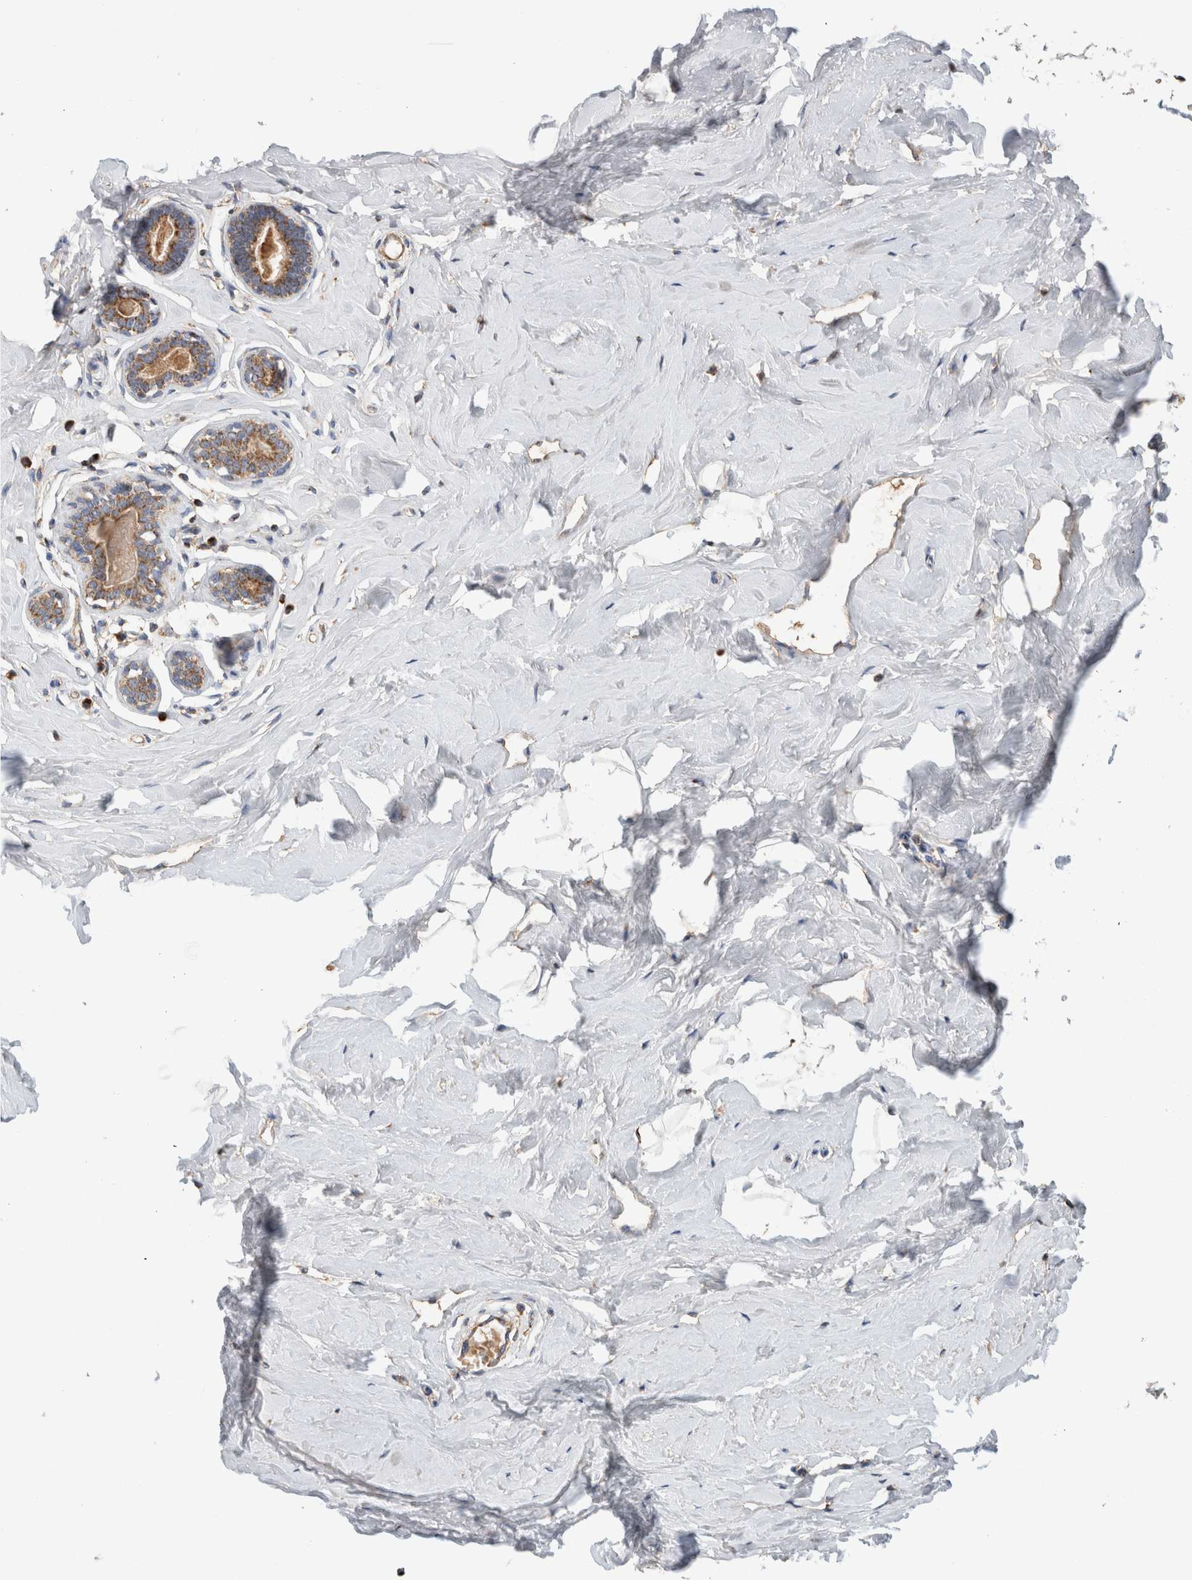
{"staining": {"intensity": "negative", "quantity": "none", "location": "none"}, "tissue": "breast", "cell_type": "Adipocytes", "image_type": "normal", "snomed": [{"axis": "morphology", "description": "Normal tissue, NOS"}, {"axis": "topography", "description": "Breast"}], "caption": "DAB (3,3'-diaminobenzidine) immunohistochemical staining of benign human breast reveals no significant staining in adipocytes.", "gene": "IARS2", "patient": {"sex": "female", "age": 23}}